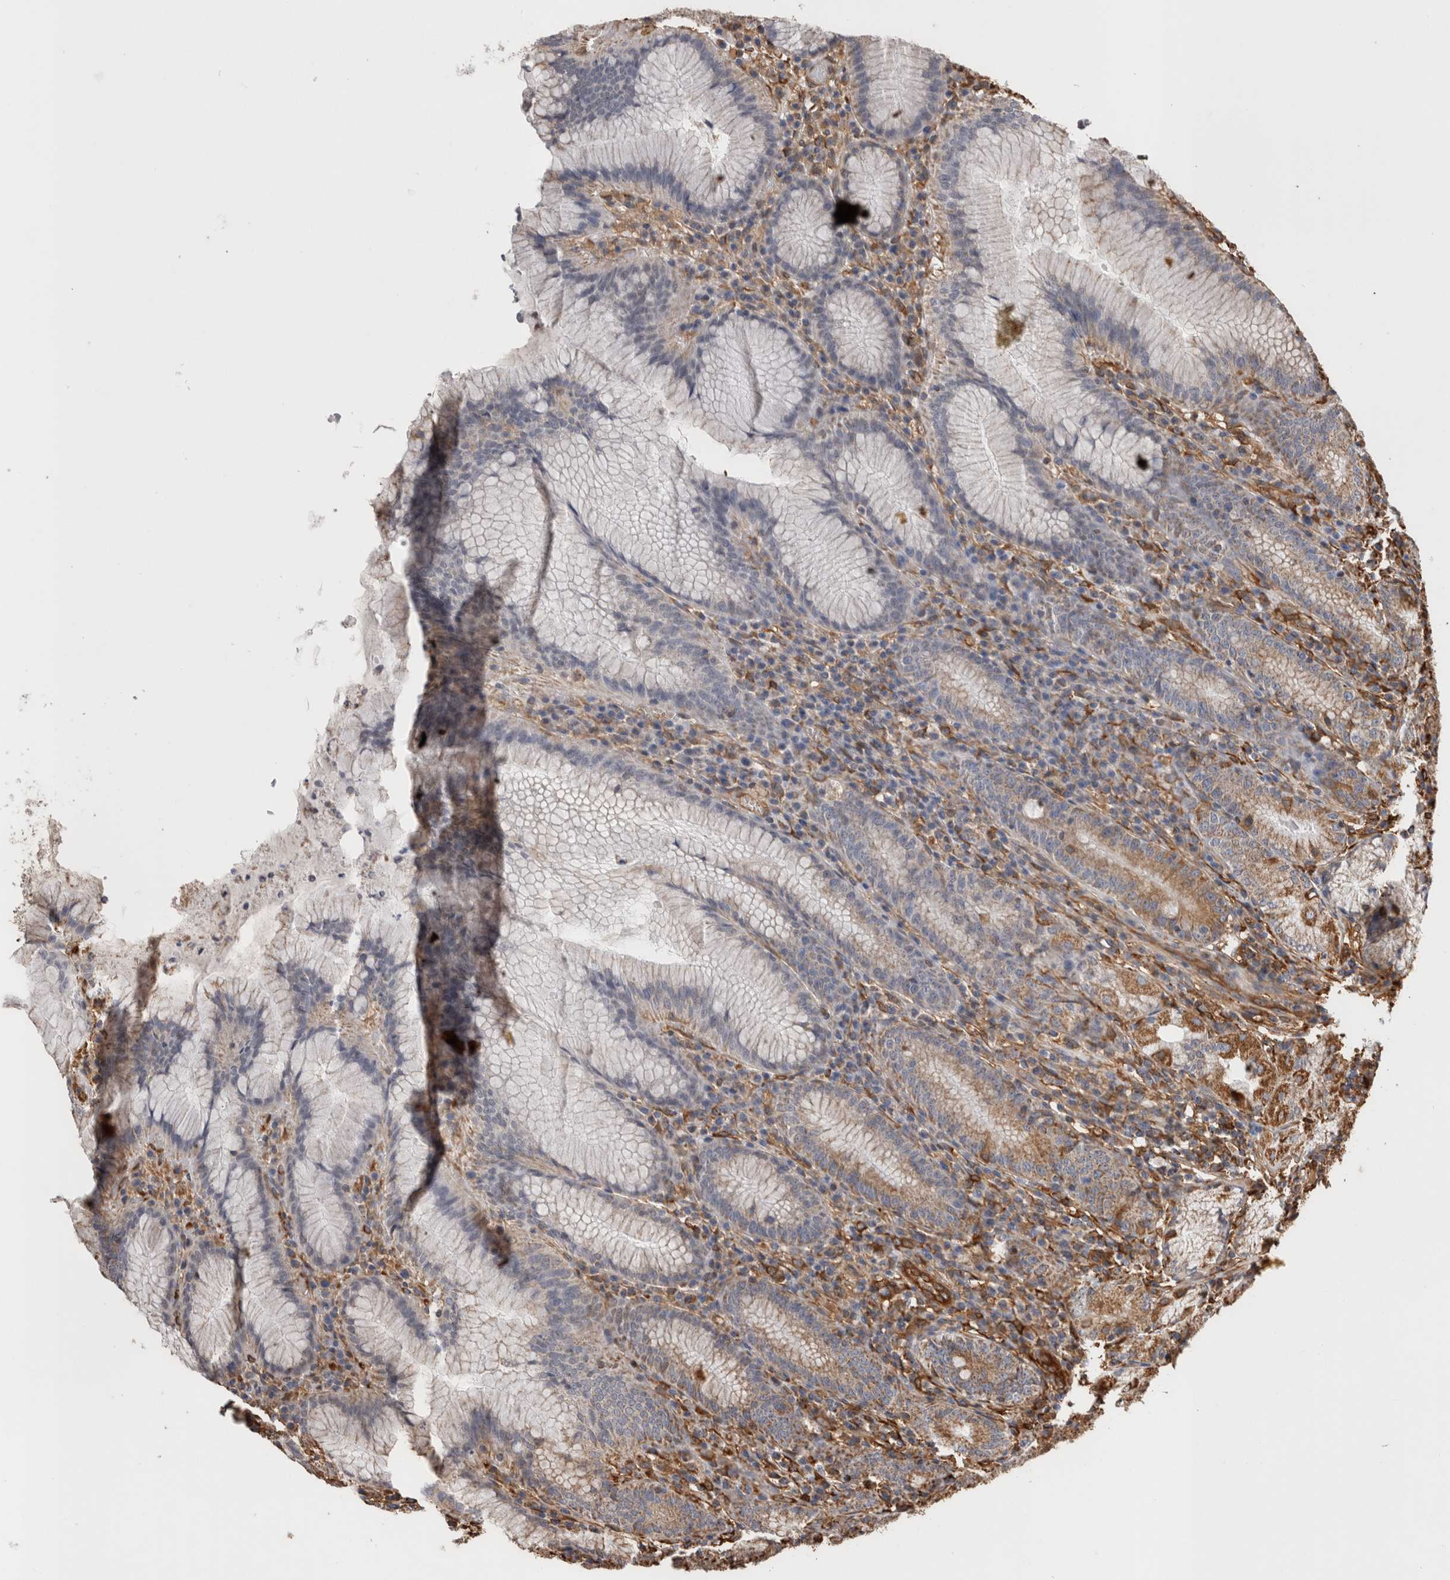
{"staining": {"intensity": "moderate", "quantity": "<25%", "location": "cytoplasmic/membranous"}, "tissue": "stomach", "cell_type": "Glandular cells", "image_type": "normal", "snomed": [{"axis": "morphology", "description": "Normal tissue, NOS"}, {"axis": "topography", "description": "Stomach"}], "caption": "Immunohistochemistry staining of benign stomach, which reveals low levels of moderate cytoplasmic/membranous staining in about <25% of glandular cells indicating moderate cytoplasmic/membranous protein expression. The staining was performed using DAB (3,3'-diaminobenzidine) (brown) for protein detection and nuclei were counterstained in hematoxylin (blue).", "gene": "ZNF397", "patient": {"sex": "male", "age": 55}}